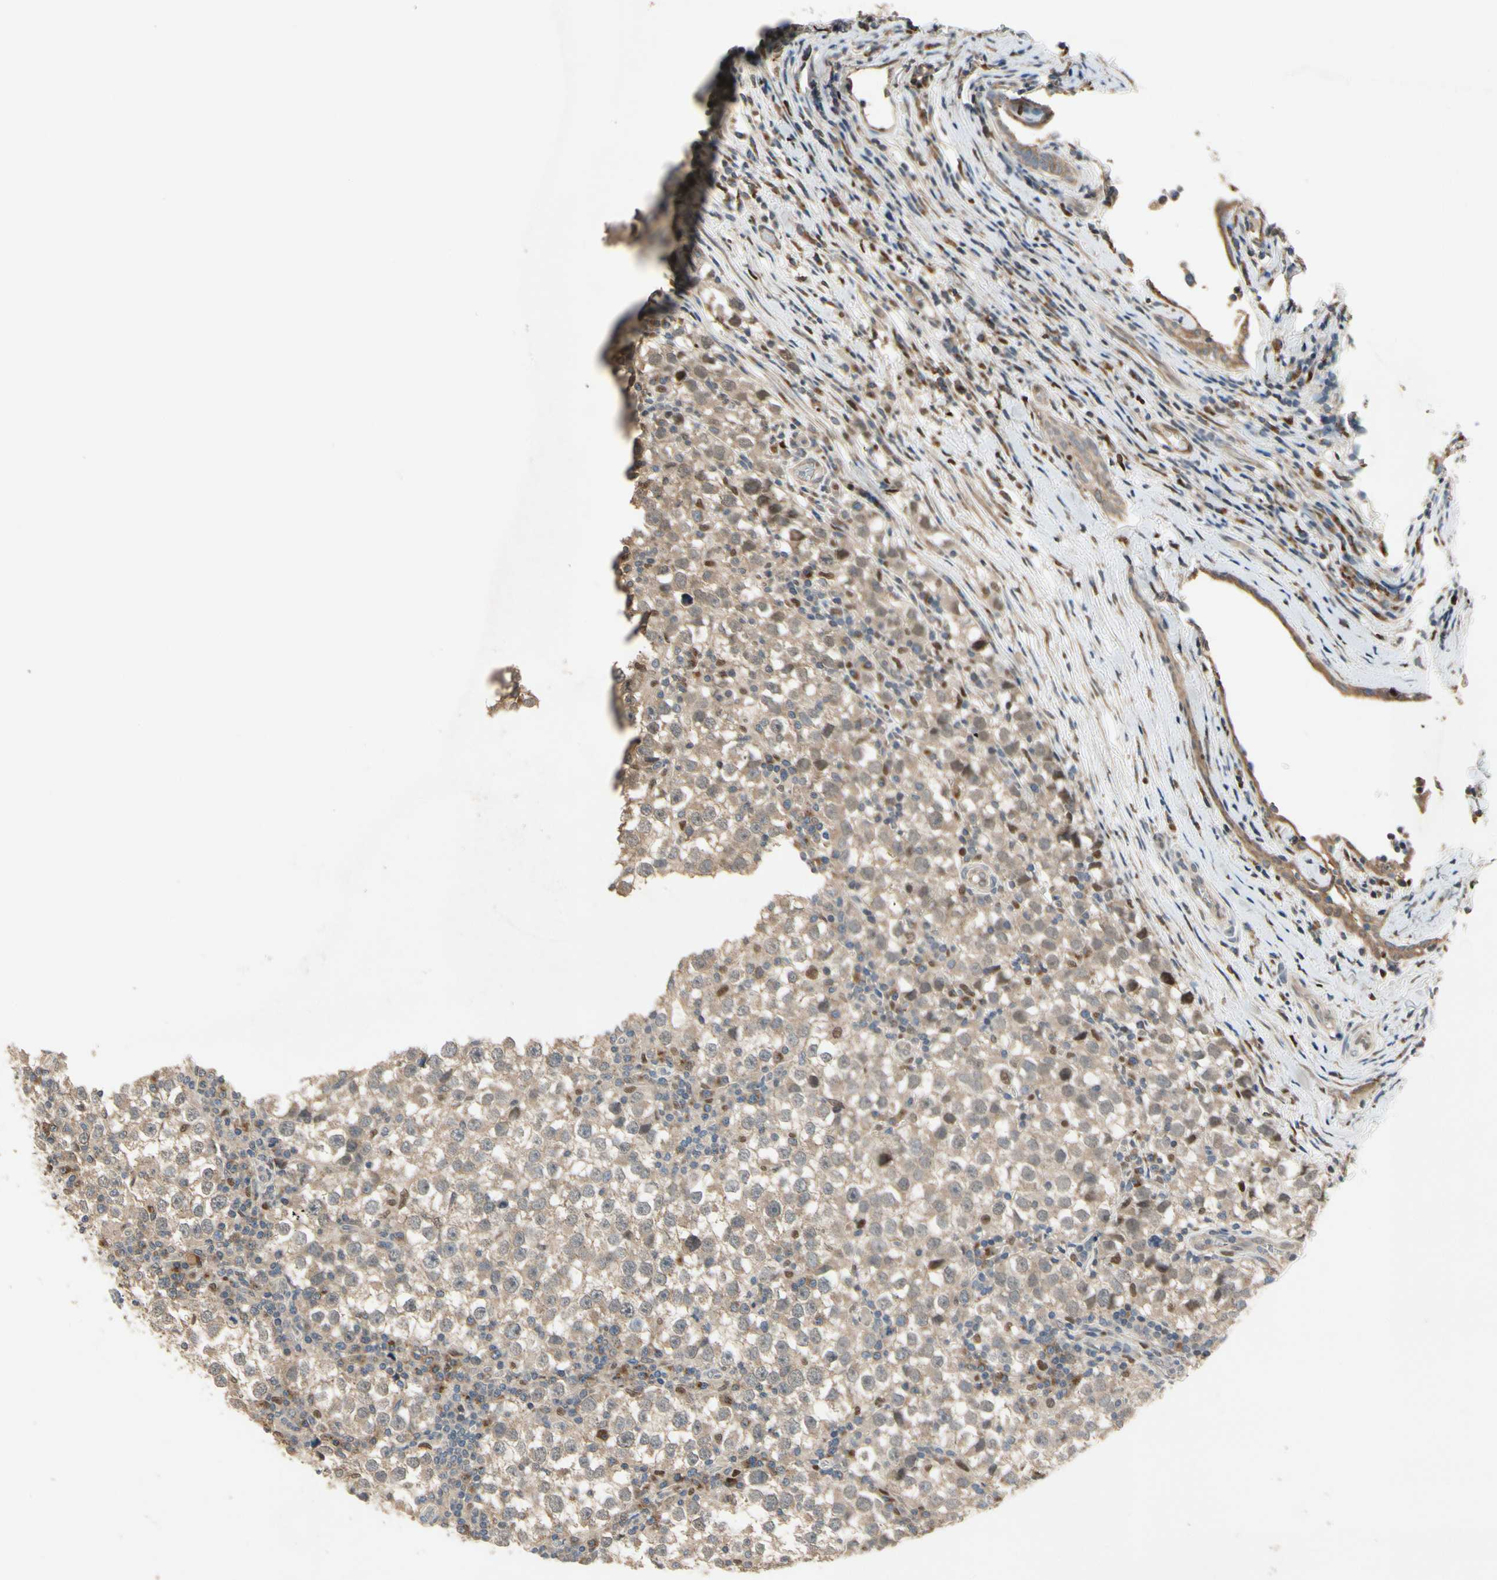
{"staining": {"intensity": "moderate", "quantity": "<25%", "location": "nuclear"}, "tissue": "testis cancer", "cell_type": "Tumor cells", "image_type": "cancer", "snomed": [{"axis": "morphology", "description": "Seminoma, NOS"}, {"axis": "topography", "description": "Testis"}], "caption": "Human seminoma (testis) stained for a protein (brown) shows moderate nuclear positive staining in approximately <25% of tumor cells.", "gene": "CGREF1", "patient": {"sex": "male", "age": 65}}